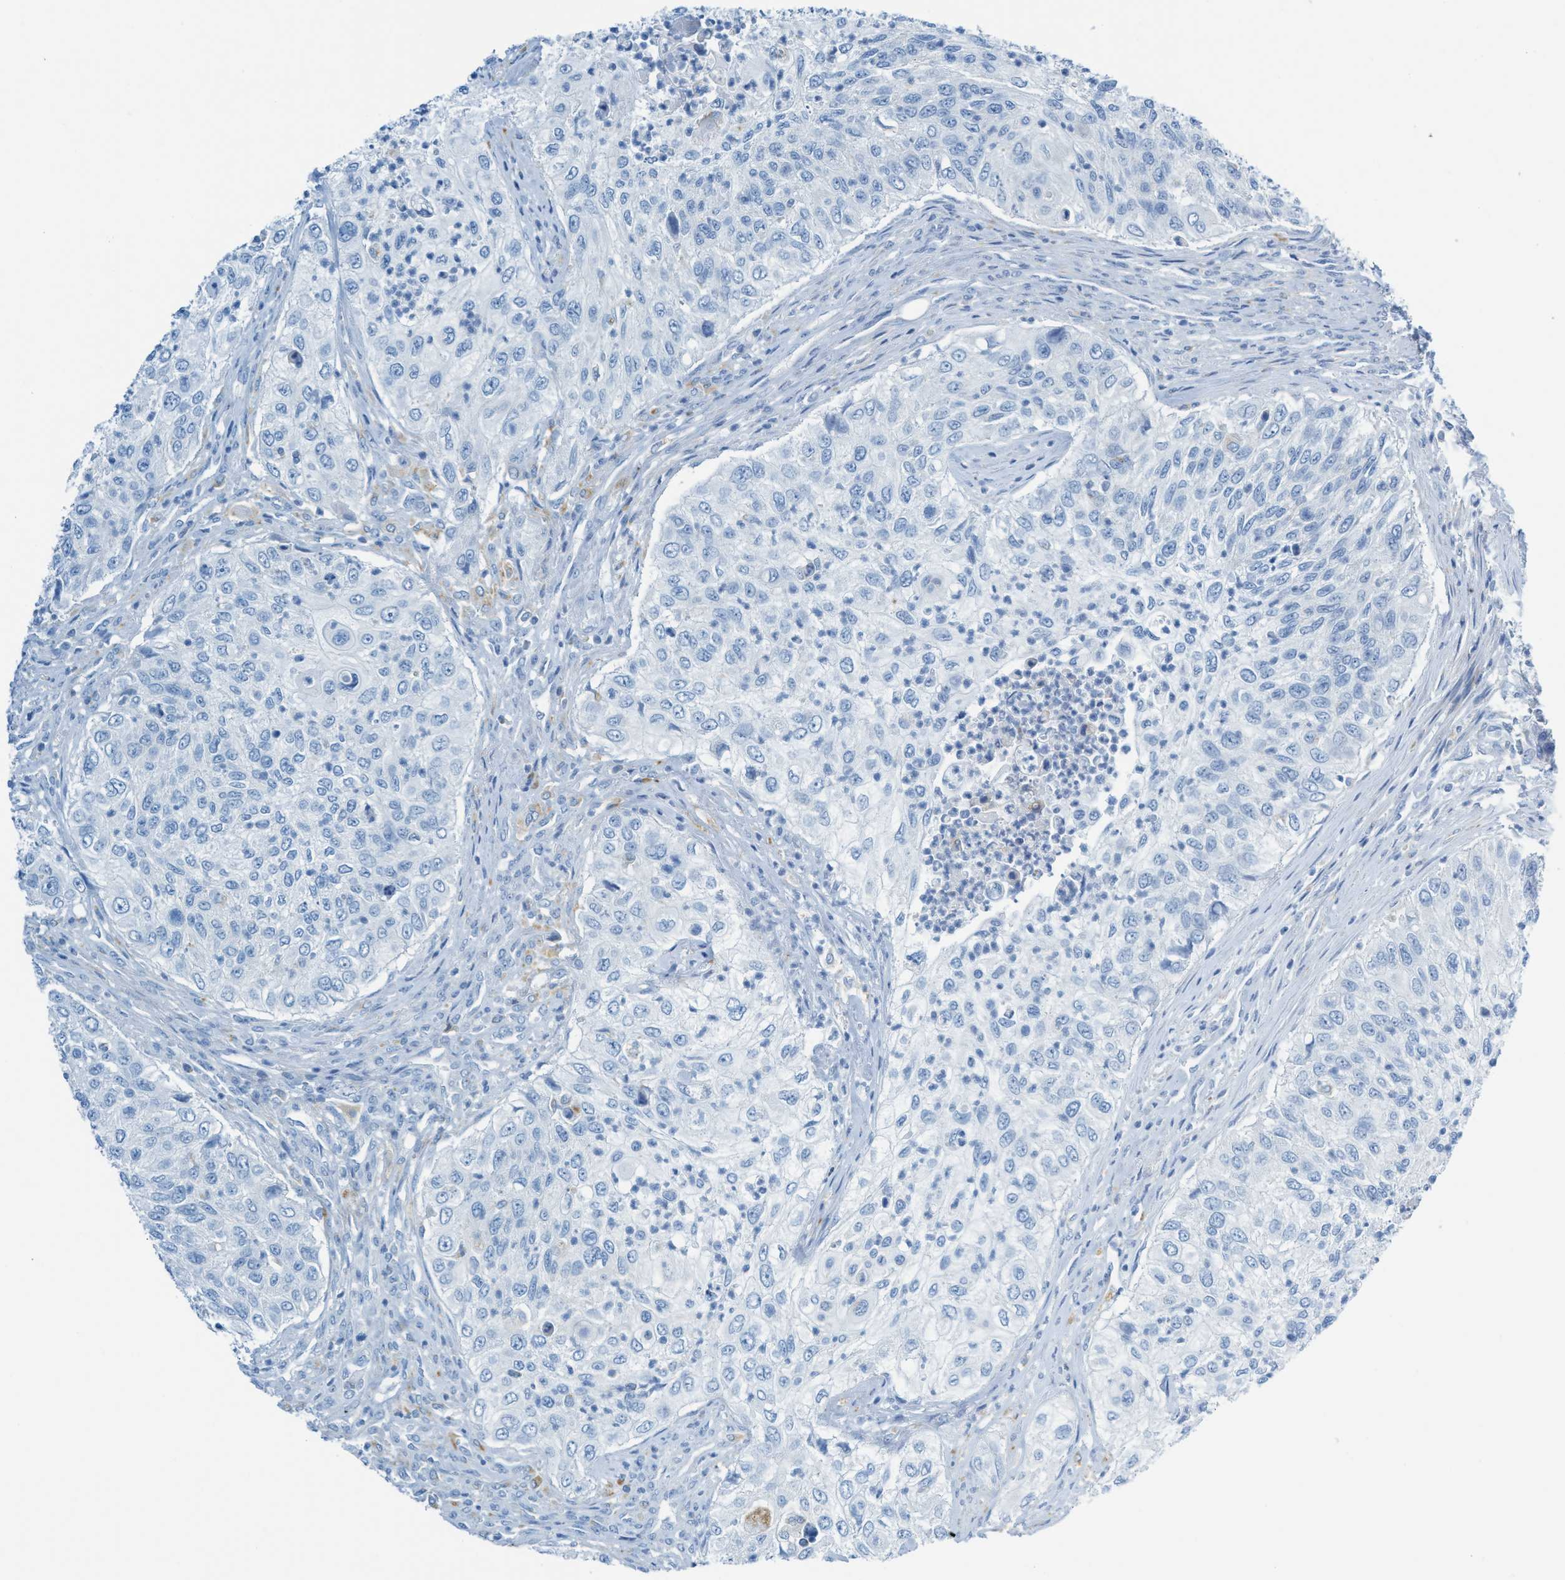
{"staining": {"intensity": "negative", "quantity": "none", "location": "none"}, "tissue": "urothelial cancer", "cell_type": "Tumor cells", "image_type": "cancer", "snomed": [{"axis": "morphology", "description": "Urothelial carcinoma, High grade"}, {"axis": "topography", "description": "Urinary bladder"}], "caption": "DAB immunohistochemical staining of urothelial carcinoma (high-grade) exhibits no significant expression in tumor cells.", "gene": "C21orf62", "patient": {"sex": "female", "age": 60}}